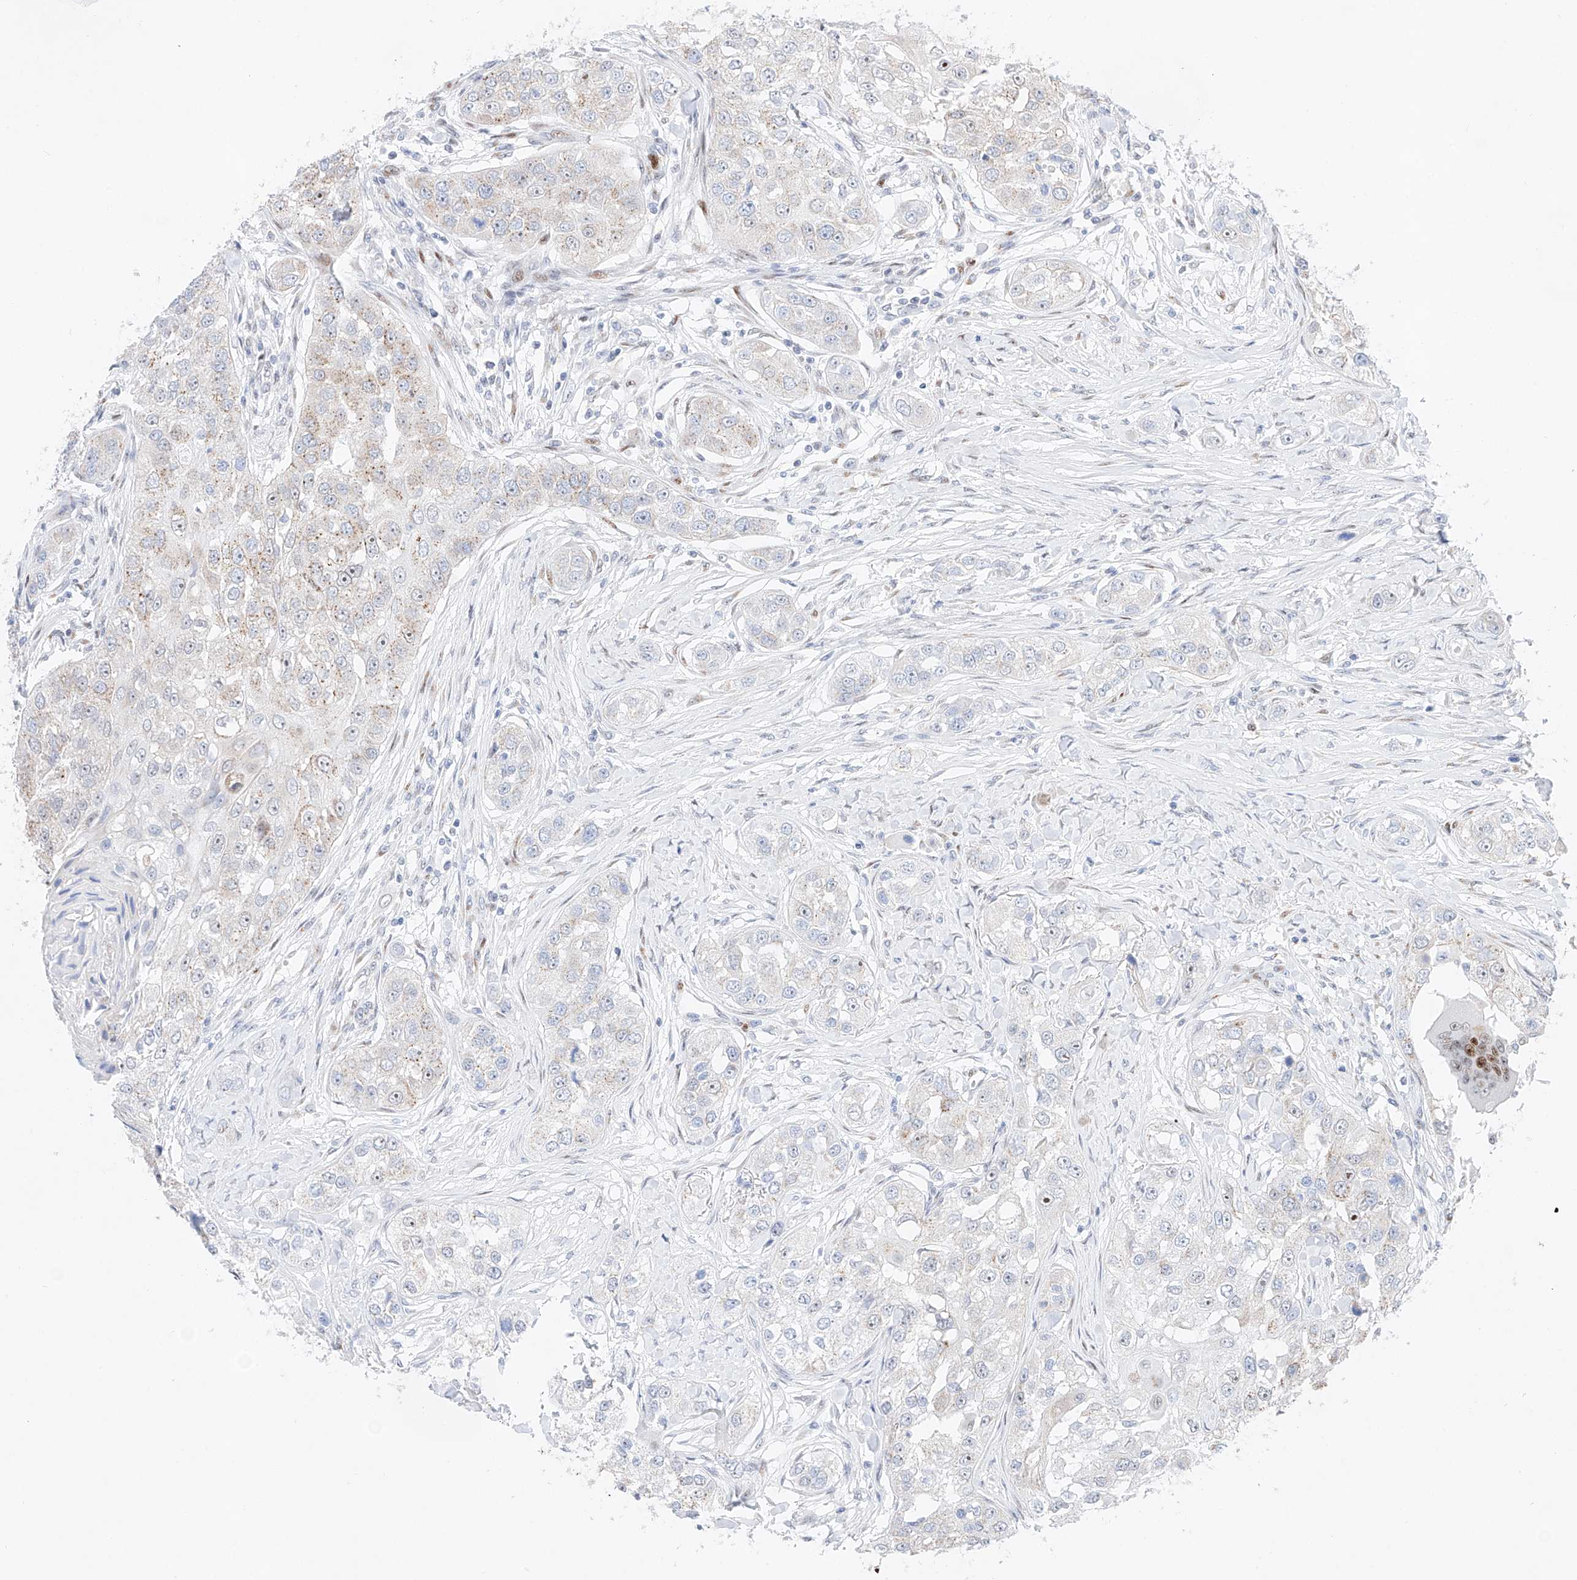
{"staining": {"intensity": "weak", "quantity": "25%-75%", "location": "cytoplasmic/membranous,nuclear"}, "tissue": "head and neck cancer", "cell_type": "Tumor cells", "image_type": "cancer", "snomed": [{"axis": "morphology", "description": "Normal tissue, NOS"}, {"axis": "morphology", "description": "Squamous cell carcinoma, NOS"}, {"axis": "topography", "description": "Skeletal muscle"}, {"axis": "topography", "description": "Head-Neck"}], "caption": "This is a photomicrograph of IHC staining of squamous cell carcinoma (head and neck), which shows weak positivity in the cytoplasmic/membranous and nuclear of tumor cells.", "gene": "NT5C3B", "patient": {"sex": "male", "age": 51}}